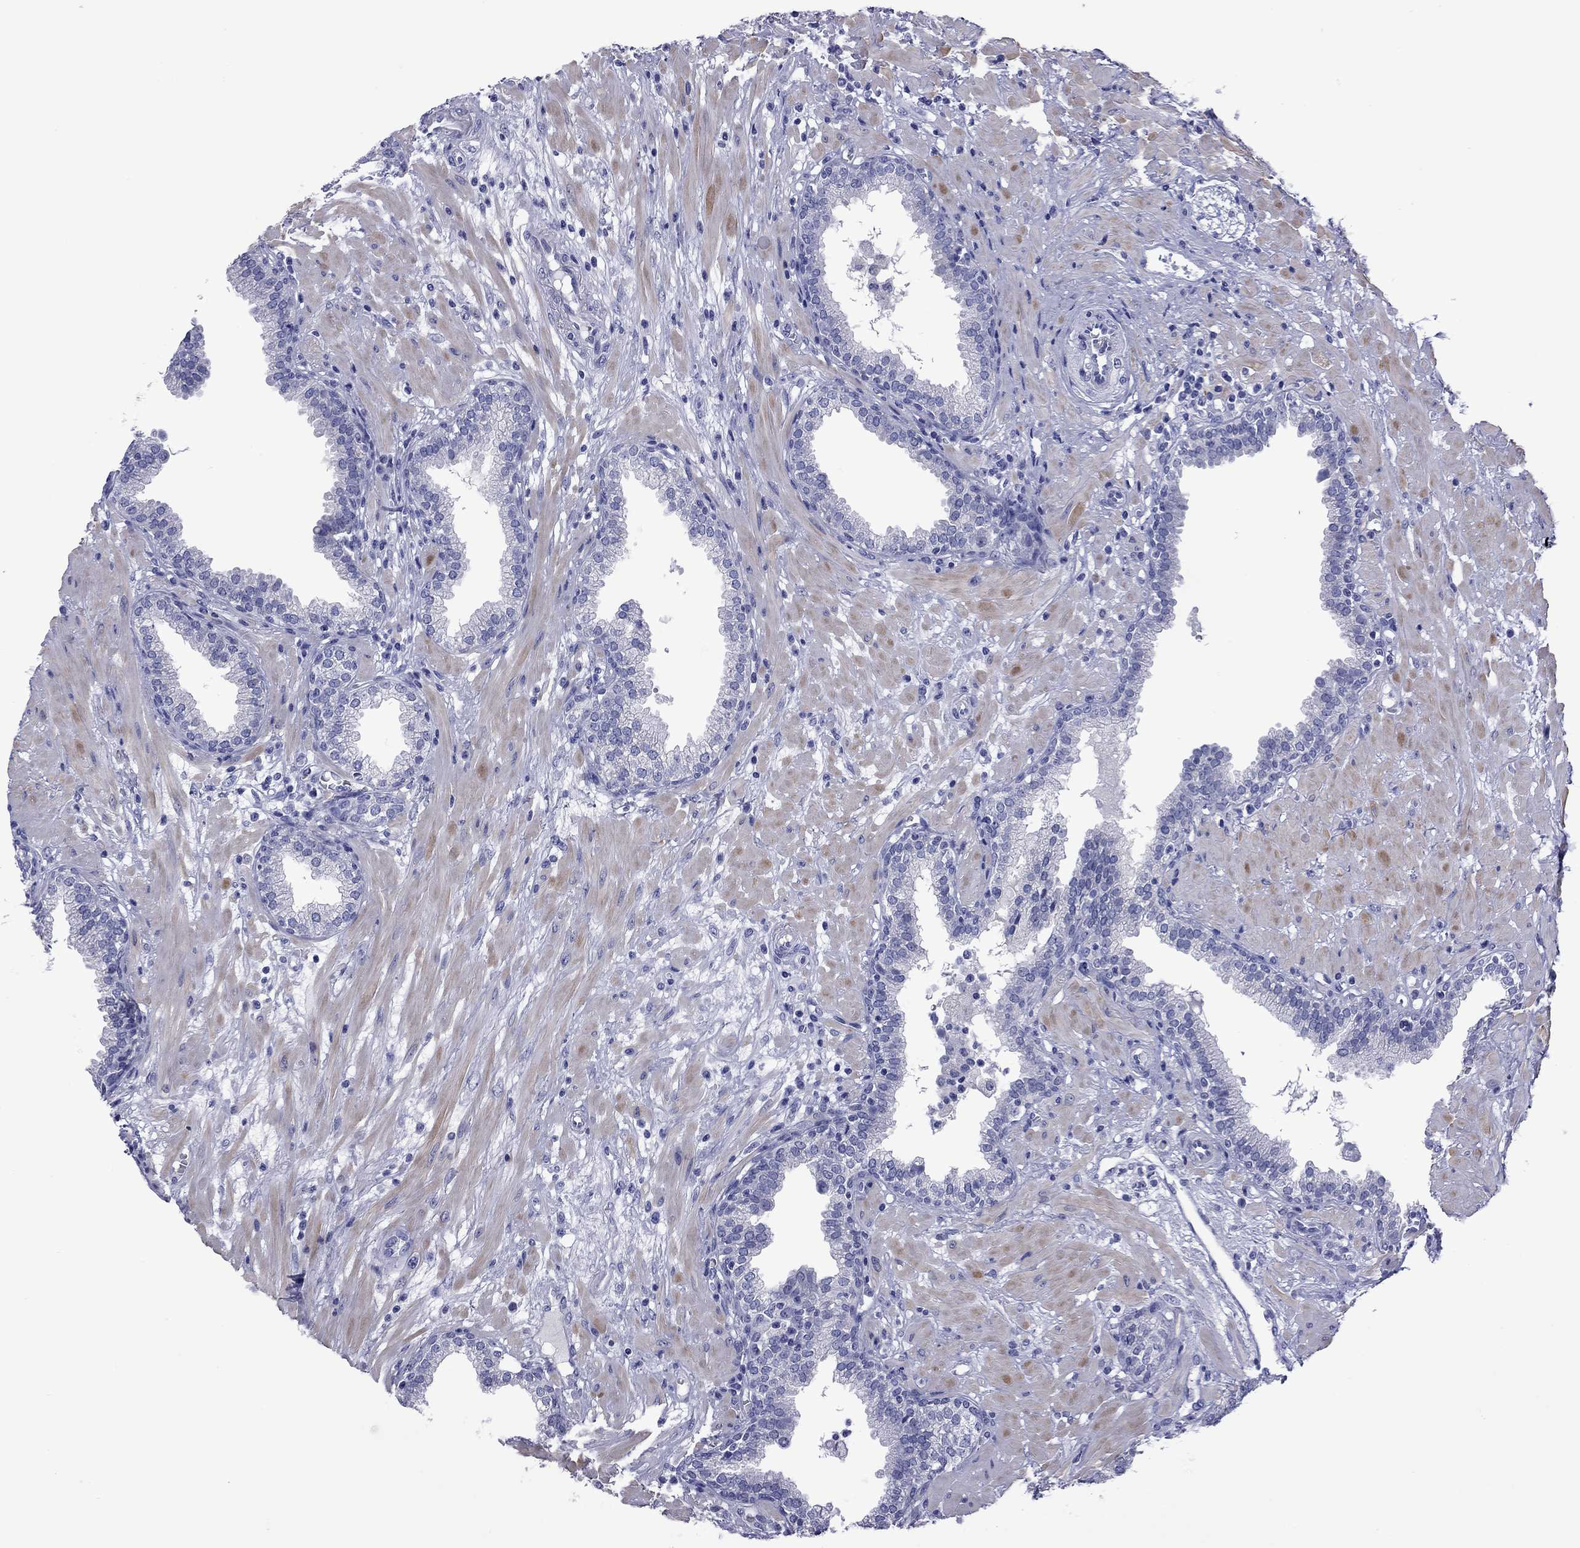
{"staining": {"intensity": "negative", "quantity": "none", "location": "none"}, "tissue": "prostate", "cell_type": "Glandular cells", "image_type": "normal", "snomed": [{"axis": "morphology", "description": "Normal tissue, NOS"}, {"axis": "topography", "description": "Prostate"}], "caption": "Immunohistochemical staining of normal prostate displays no significant positivity in glandular cells. The staining is performed using DAB brown chromogen with nuclei counter-stained in using hematoxylin.", "gene": "EPPIN", "patient": {"sex": "male", "age": 64}}